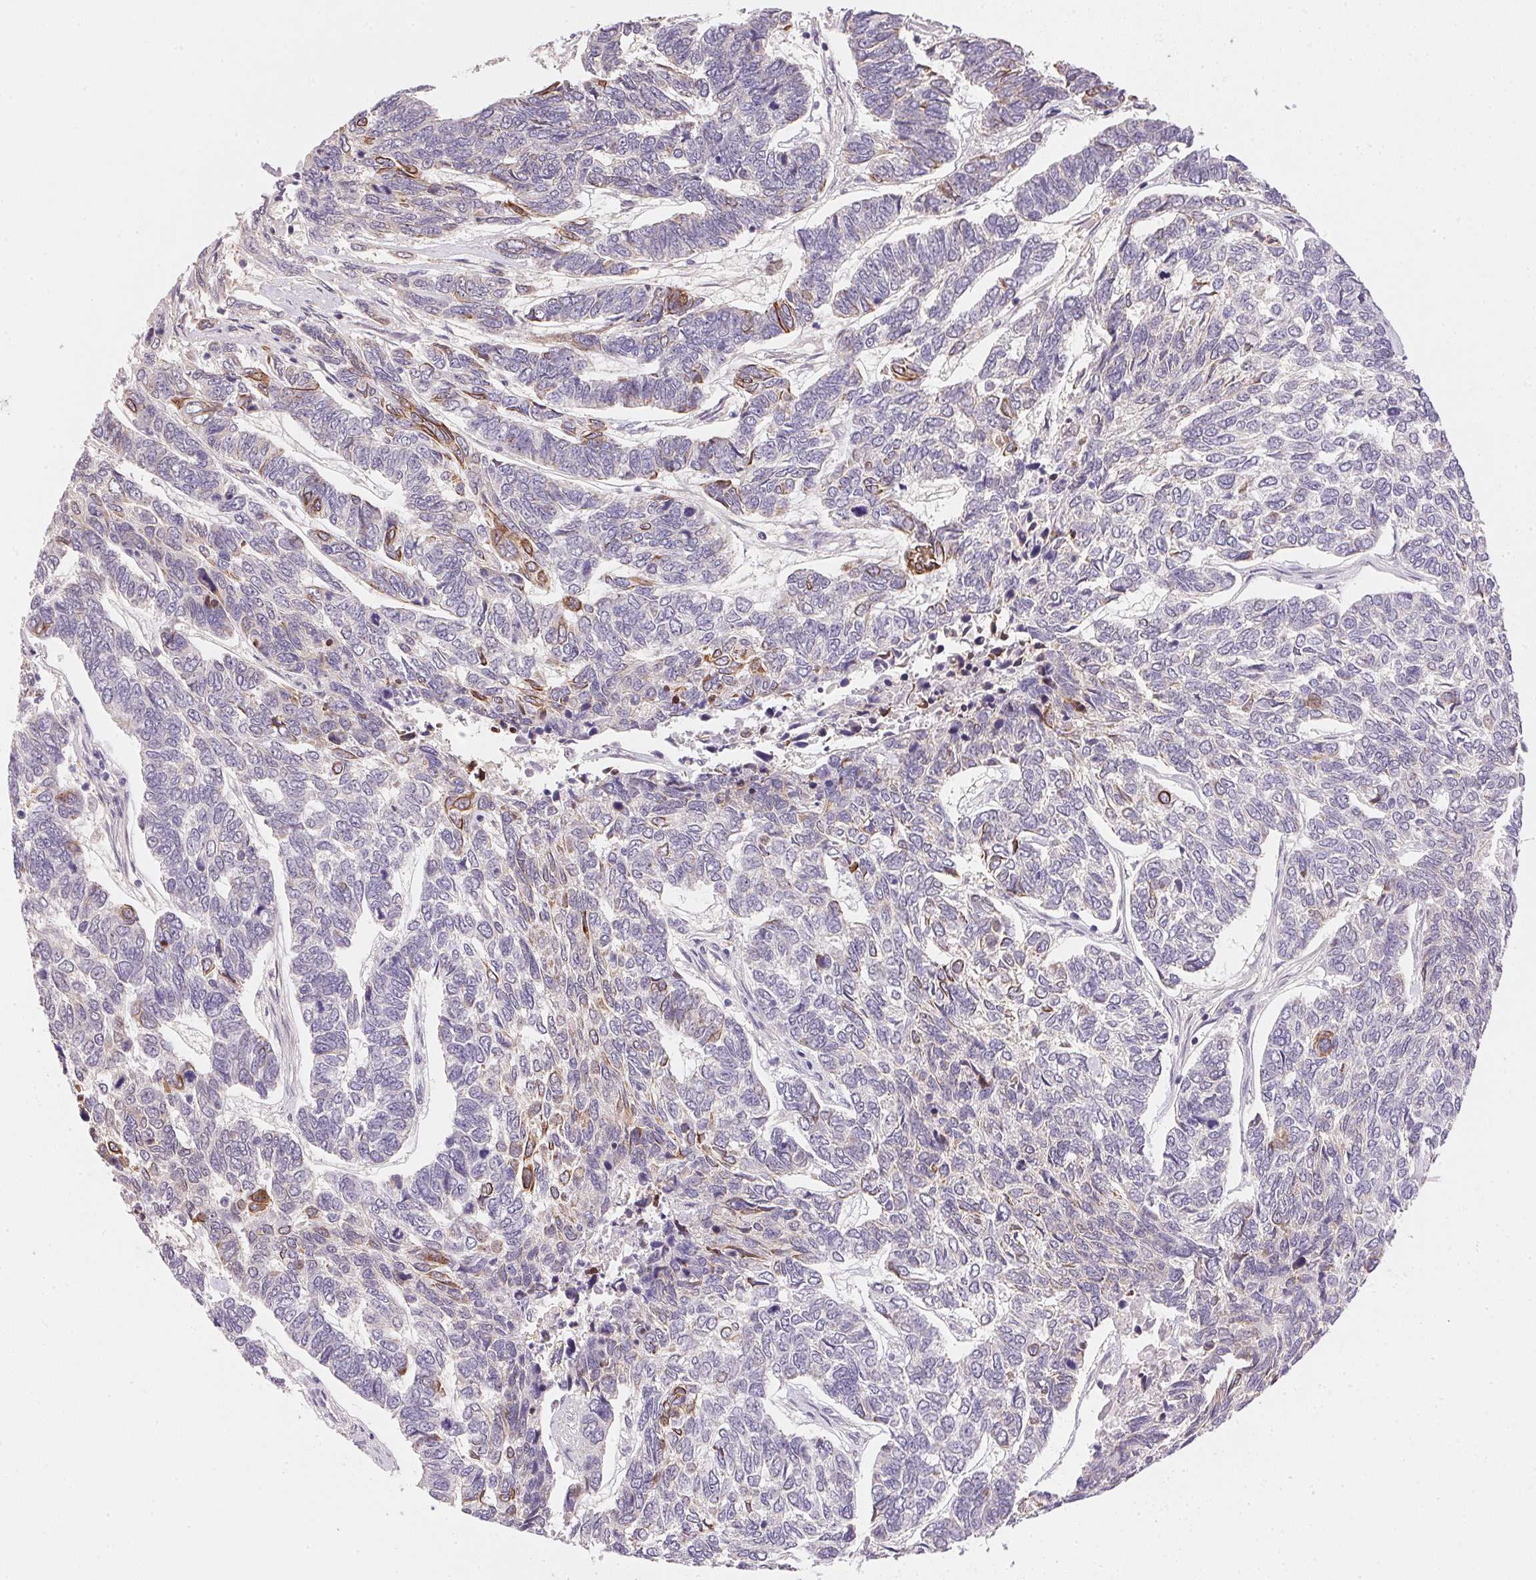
{"staining": {"intensity": "moderate", "quantity": "<25%", "location": "cytoplasmic/membranous"}, "tissue": "skin cancer", "cell_type": "Tumor cells", "image_type": "cancer", "snomed": [{"axis": "morphology", "description": "Basal cell carcinoma"}, {"axis": "topography", "description": "Skin"}], "caption": "Immunohistochemical staining of human skin cancer displays moderate cytoplasmic/membranous protein staining in about <25% of tumor cells. The protein of interest is stained brown, and the nuclei are stained in blue (DAB (3,3'-diaminobenzidine) IHC with brightfield microscopy, high magnification).", "gene": "FNDC4", "patient": {"sex": "female", "age": 65}}